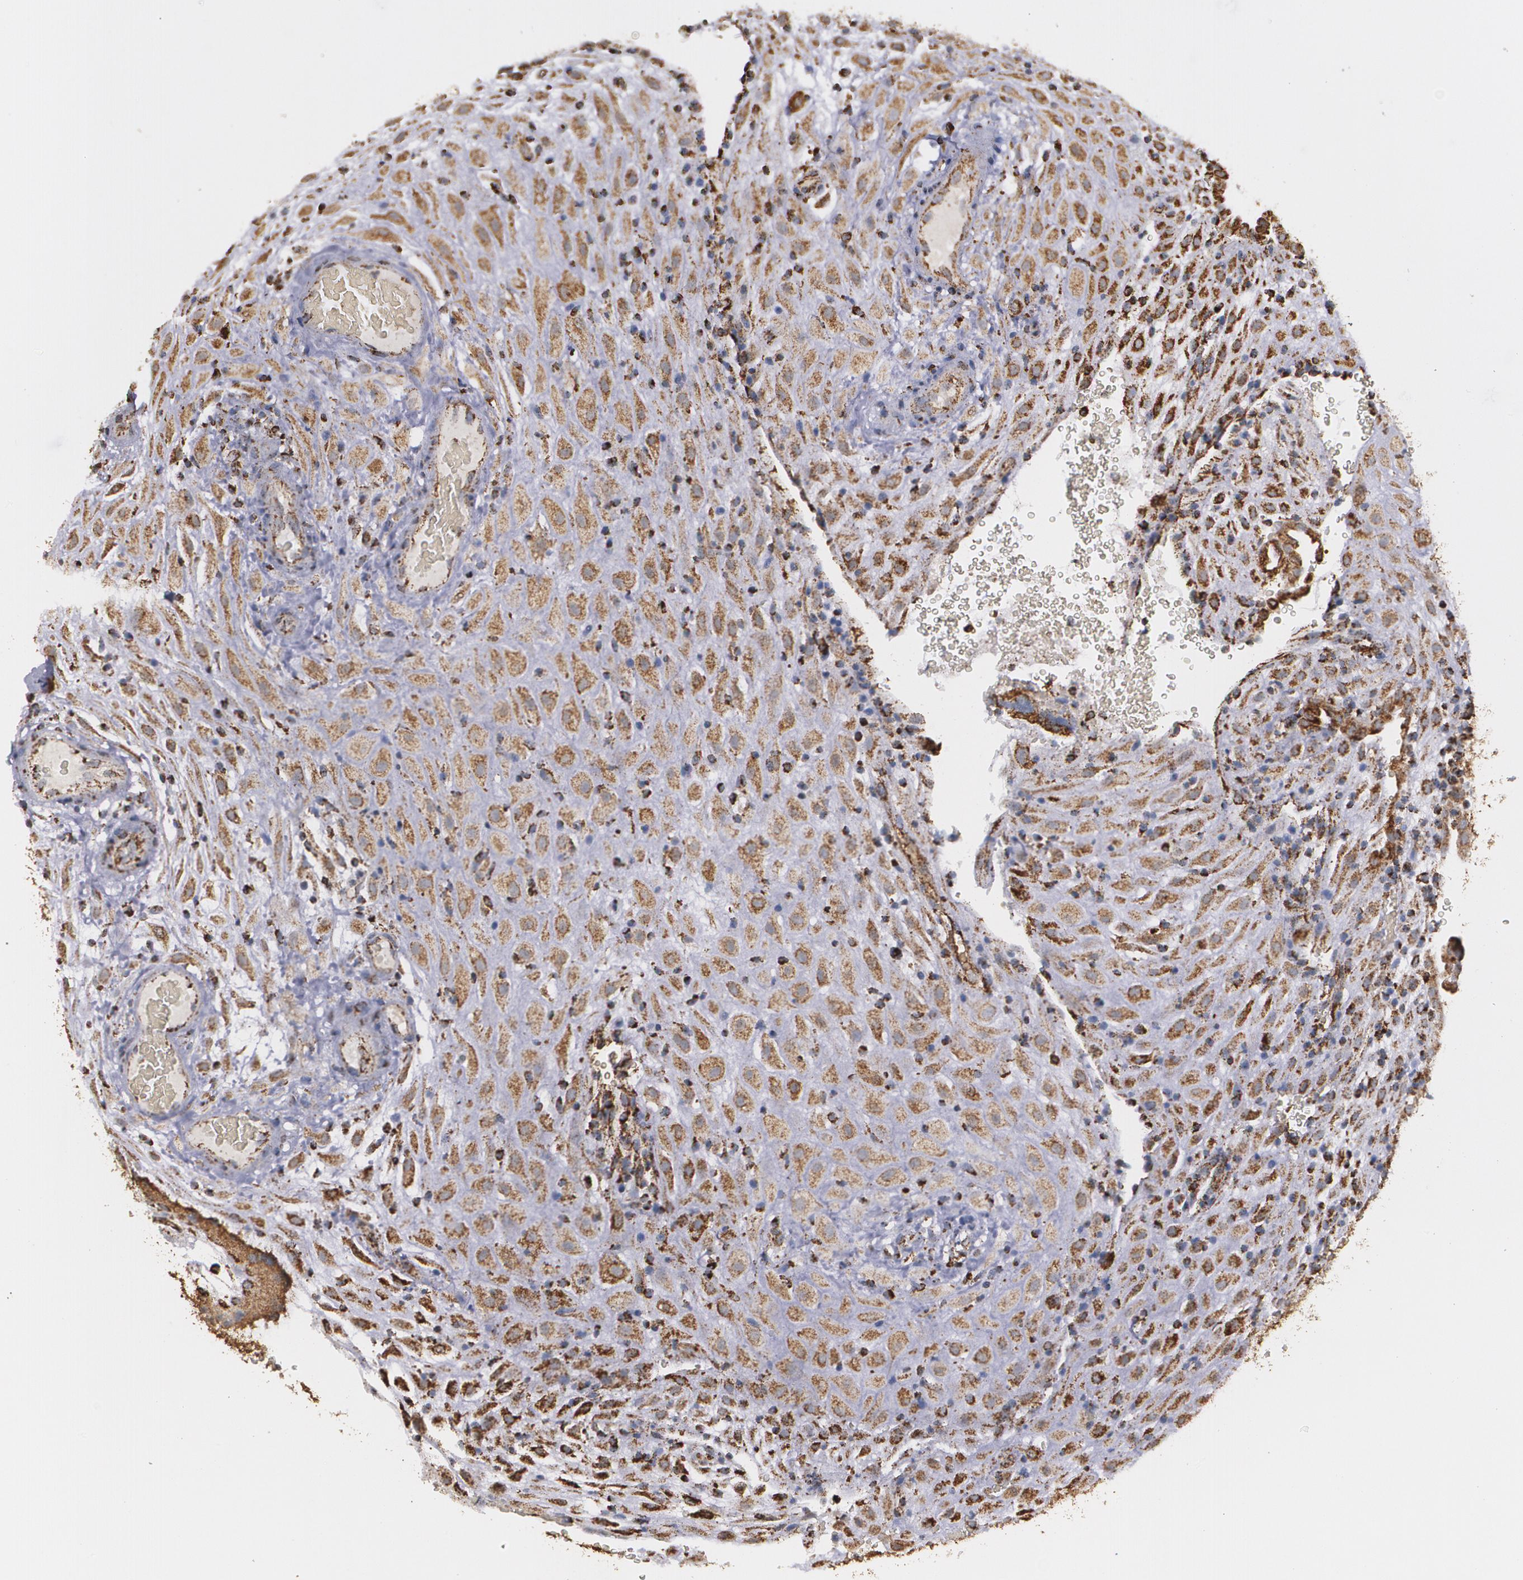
{"staining": {"intensity": "moderate", "quantity": ">75%", "location": "cytoplasmic/membranous"}, "tissue": "placenta", "cell_type": "Decidual cells", "image_type": "normal", "snomed": [{"axis": "morphology", "description": "Normal tissue, NOS"}, {"axis": "topography", "description": "Placenta"}], "caption": "Protein positivity by immunohistochemistry (IHC) displays moderate cytoplasmic/membranous staining in approximately >75% of decidual cells in normal placenta. The staining was performed using DAB (3,3'-diaminobenzidine) to visualize the protein expression in brown, while the nuclei were stained in blue with hematoxylin (Magnification: 20x).", "gene": "HSPD1", "patient": {"sex": "female", "age": 19}}